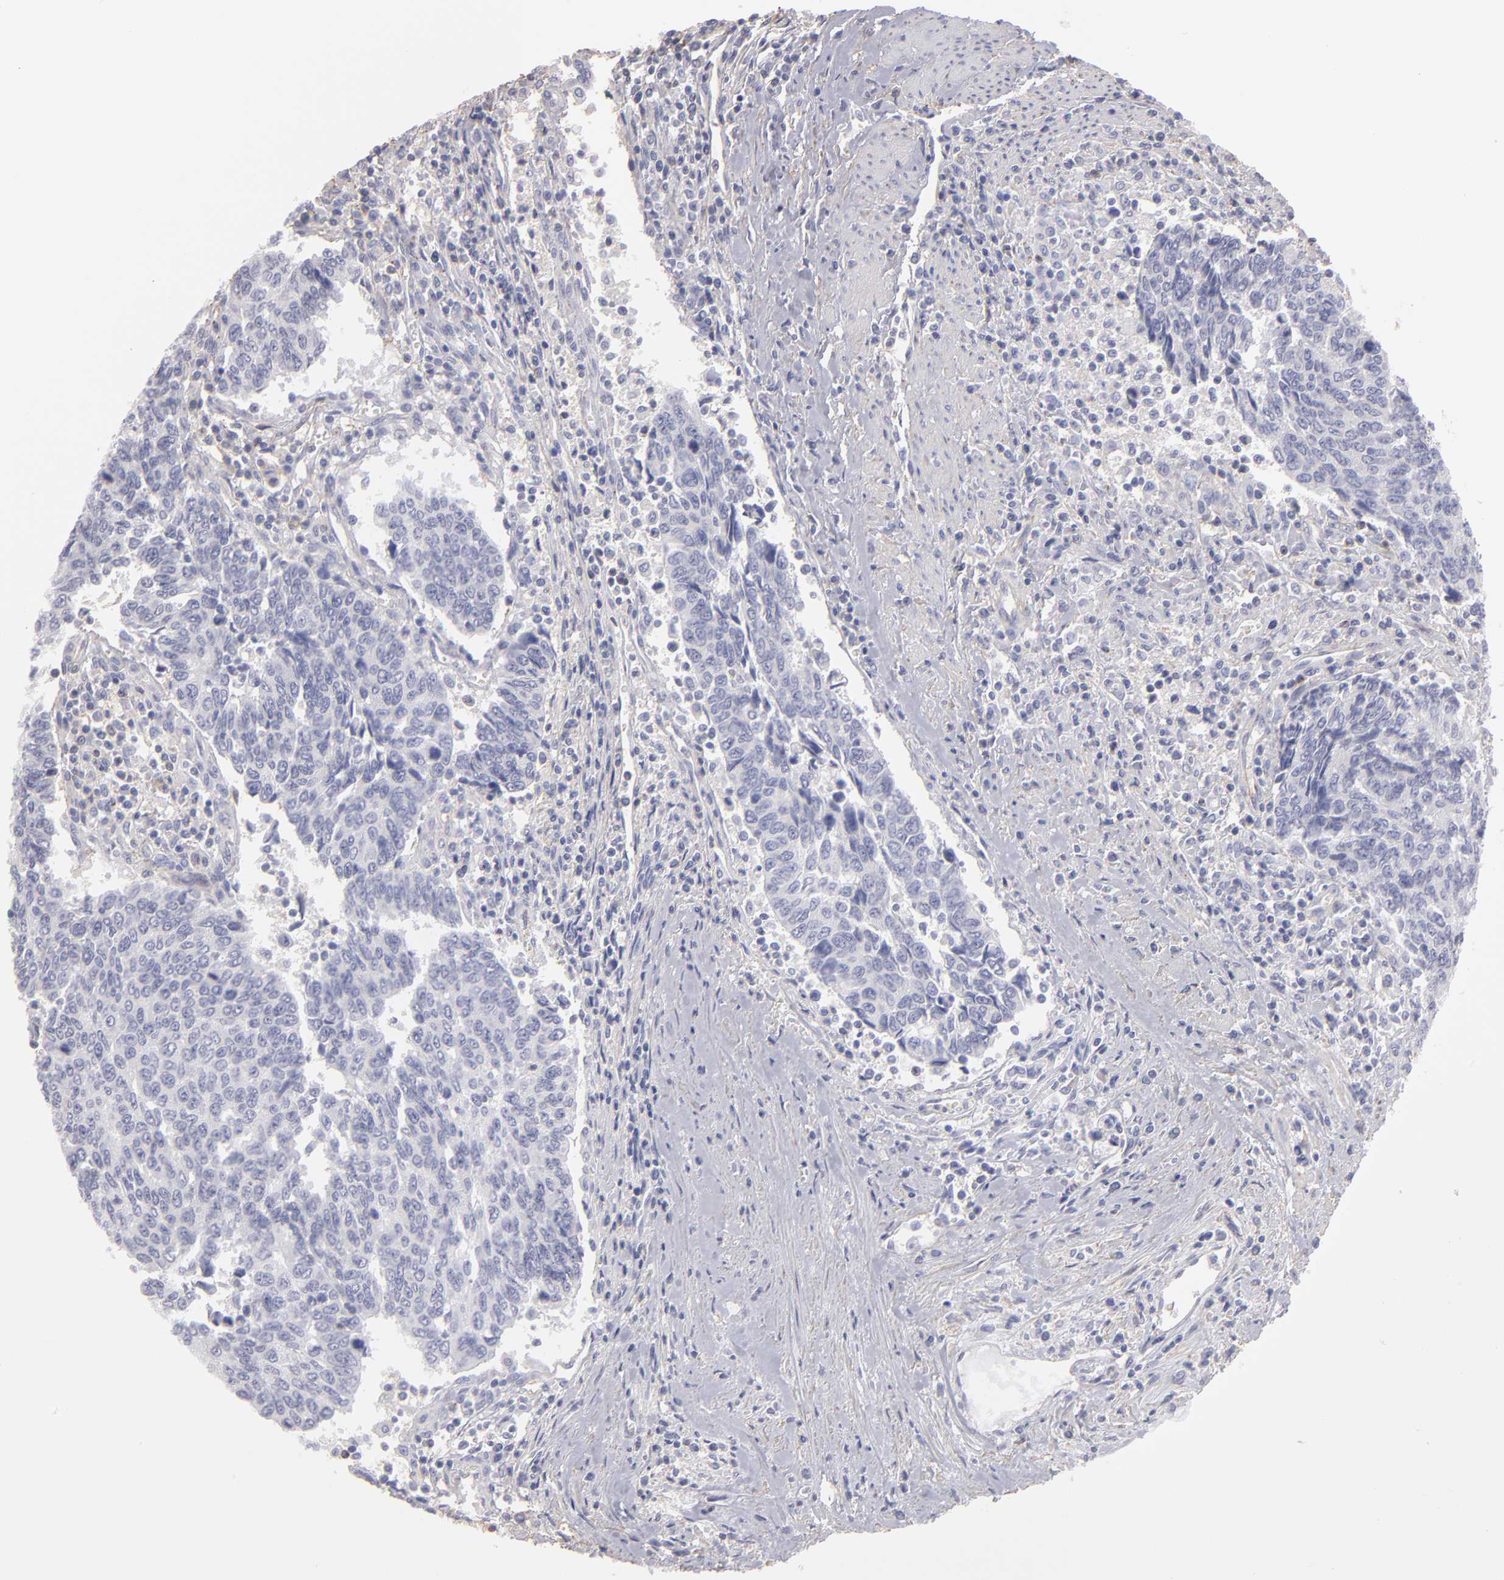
{"staining": {"intensity": "negative", "quantity": "none", "location": "none"}, "tissue": "urothelial cancer", "cell_type": "Tumor cells", "image_type": "cancer", "snomed": [{"axis": "morphology", "description": "Urothelial carcinoma, High grade"}, {"axis": "topography", "description": "Urinary bladder"}], "caption": "A photomicrograph of human urothelial cancer is negative for staining in tumor cells. The staining is performed using DAB brown chromogen with nuclei counter-stained in using hematoxylin.", "gene": "ABCB1", "patient": {"sex": "male", "age": 86}}